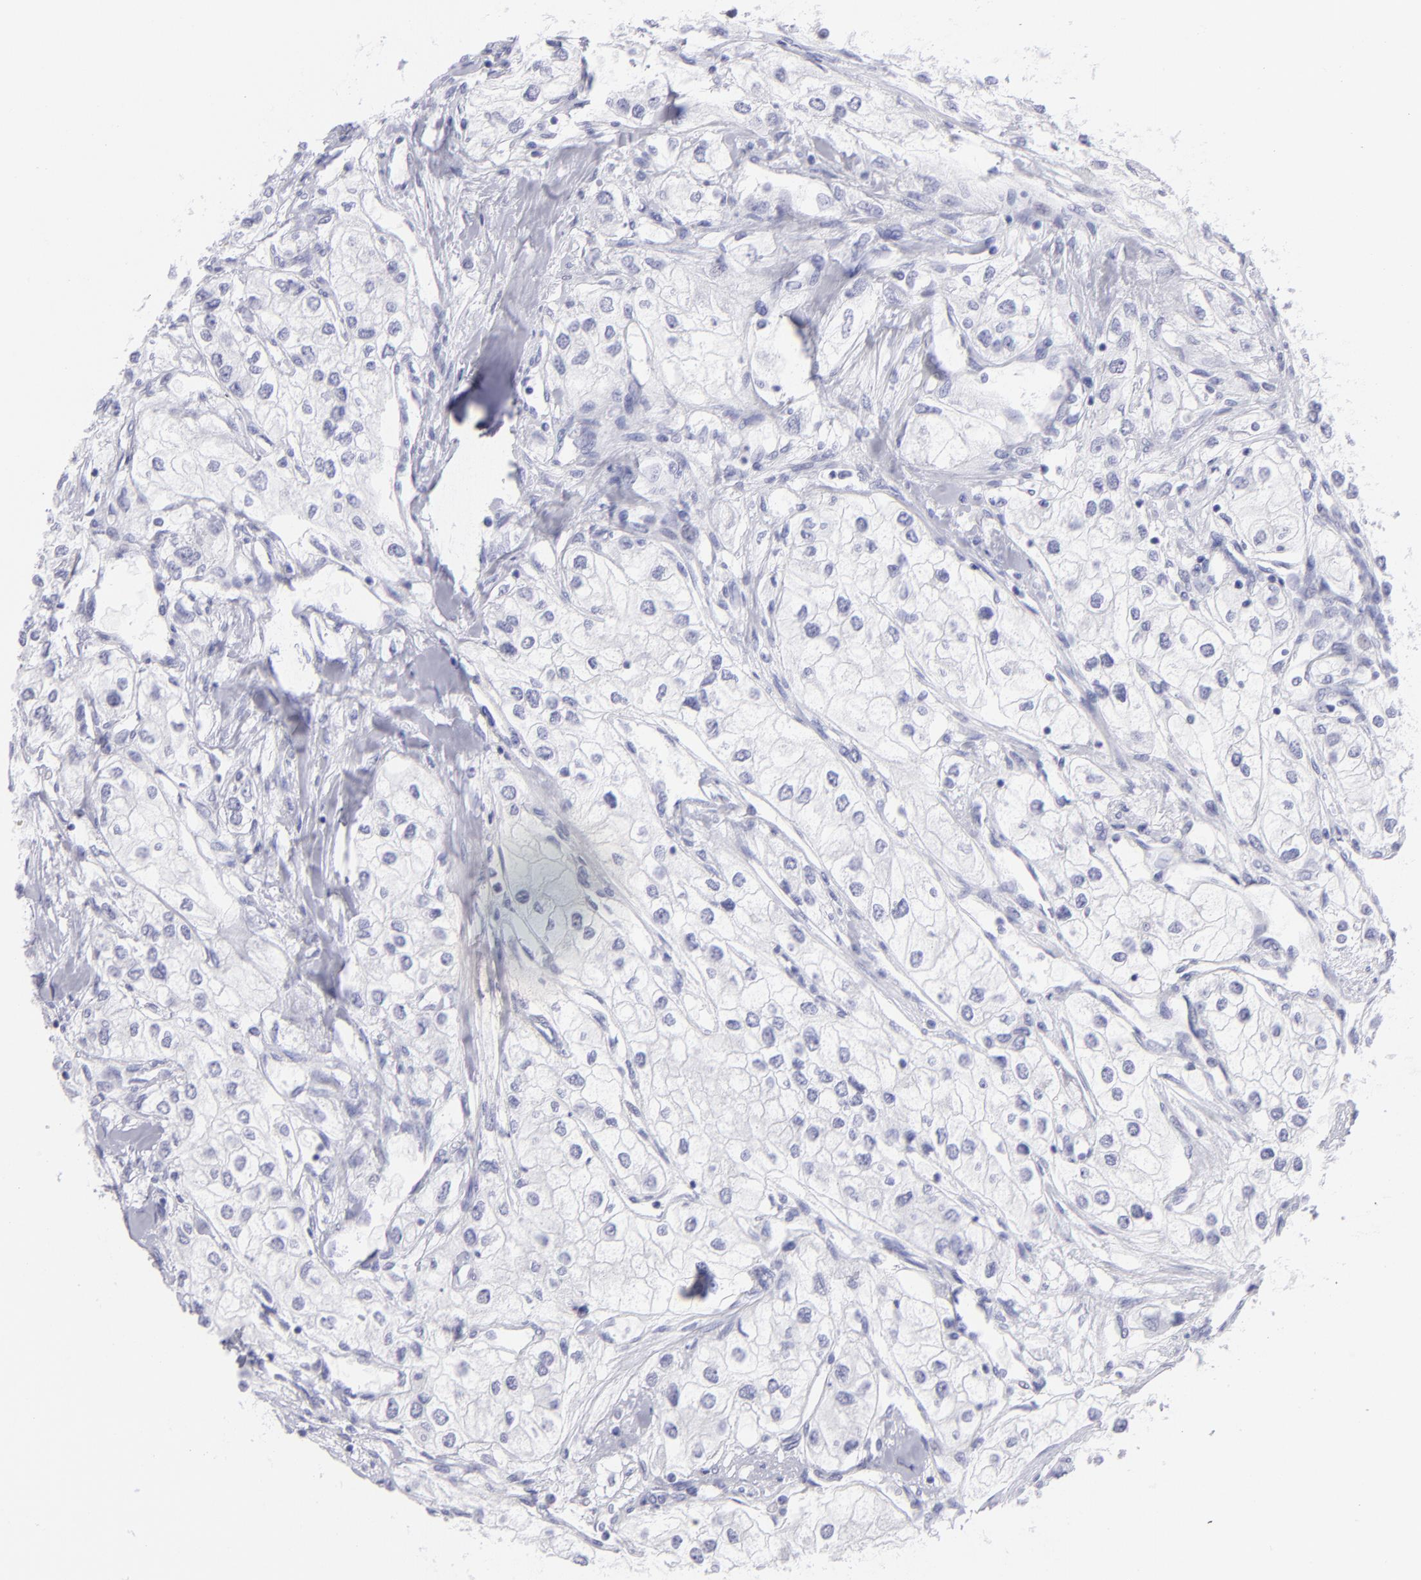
{"staining": {"intensity": "negative", "quantity": "none", "location": "none"}, "tissue": "renal cancer", "cell_type": "Tumor cells", "image_type": "cancer", "snomed": [{"axis": "morphology", "description": "Adenocarcinoma, NOS"}, {"axis": "topography", "description": "Kidney"}], "caption": "Renal adenocarcinoma stained for a protein using immunohistochemistry (IHC) demonstrates no expression tumor cells.", "gene": "SLC1A2", "patient": {"sex": "male", "age": 57}}